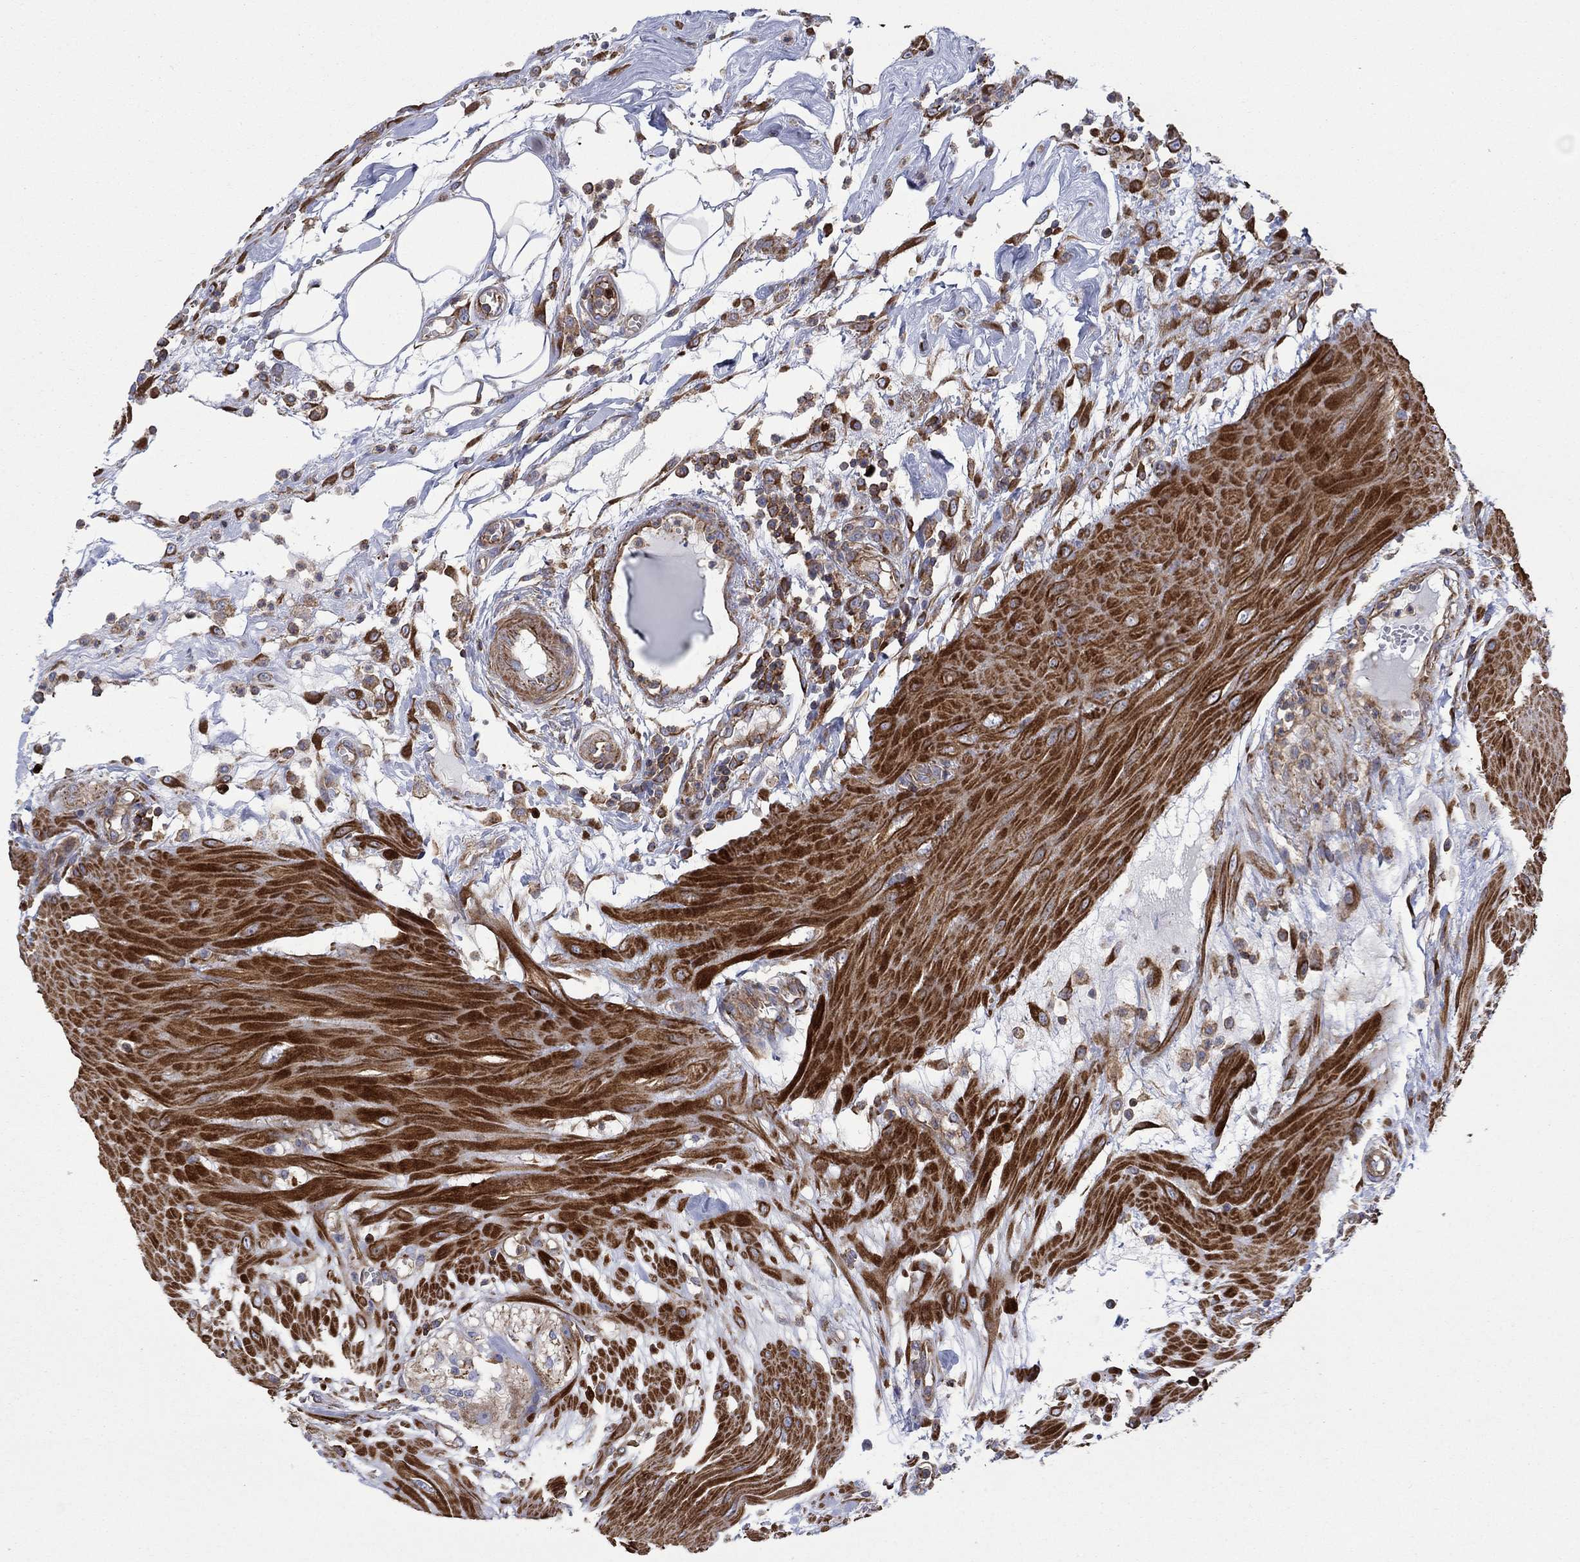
{"staining": {"intensity": "moderate", "quantity": "25%-75%", "location": "cytoplasmic/membranous"}, "tissue": "colon", "cell_type": "Endothelial cells", "image_type": "normal", "snomed": [{"axis": "morphology", "description": "Normal tissue, NOS"}, {"axis": "morphology", "description": "Adenocarcinoma, NOS"}, {"axis": "topography", "description": "Colon"}], "caption": "A high-resolution image shows immunohistochemistry staining of unremarkable colon, which displays moderate cytoplasmic/membranous expression in about 25%-75% of endothelial cells.", "gene": "PAG1", "patient": {"sex": "male", "age": 65}}